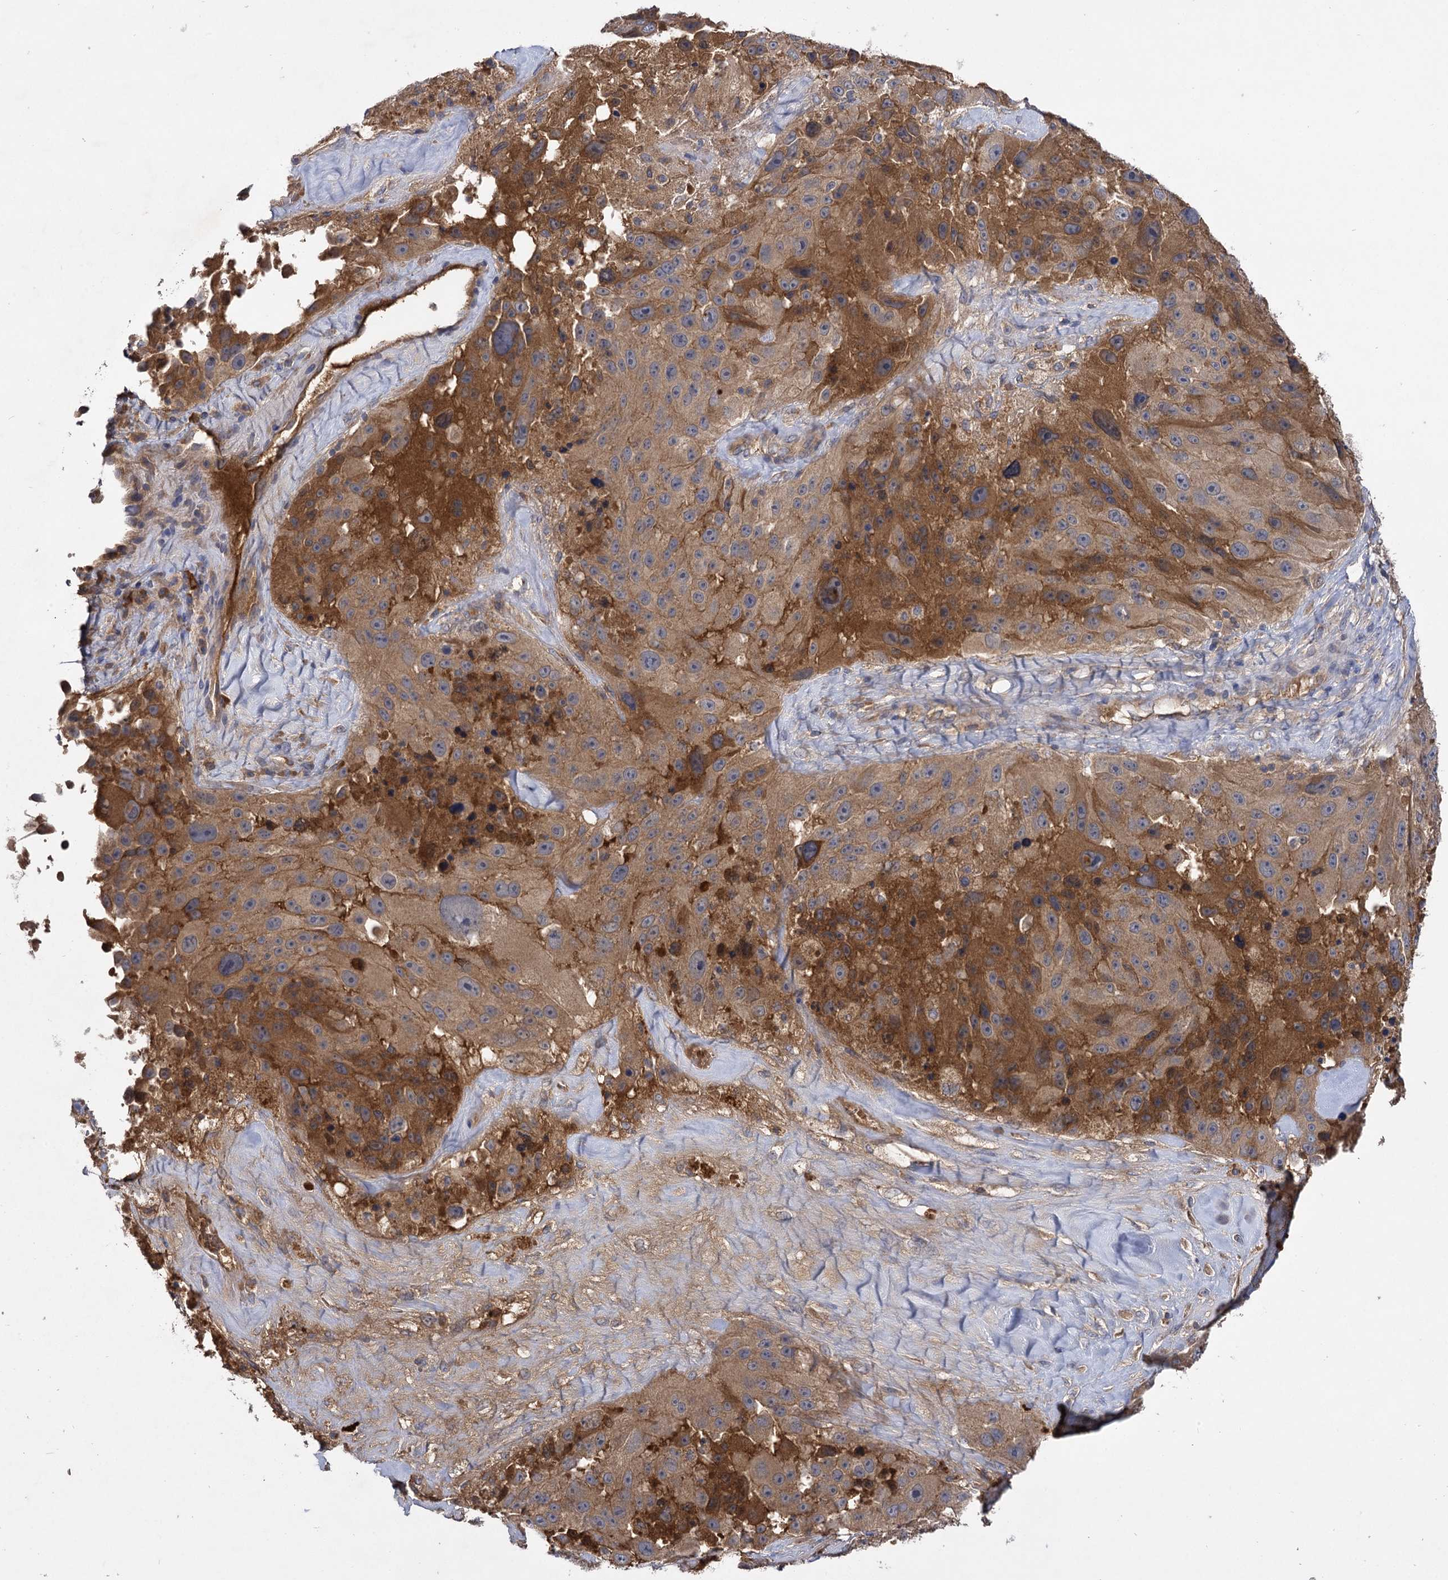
{"staining": {"intensity": "moderate", "quantity": ">75%", "location": "cytoplasmic/membranous"}, "tissue": "melanoma", "cell_type": "Tumor cells", "image_type": "cancer", "snomed": [{"axis": "morphology", "description": "Malignant melanoma, Metastatic site"}, {"axis": "topography", "description": "Lymph node"}], "caption": "Approximately >75% of tumor cells in human melanoma demonstrate moderate cytoplasmic/membranous protein staining as visualized by brown immunohistochemical staining.", "gene": "USP50", "patient": {"sex": "male", "age": 62}}